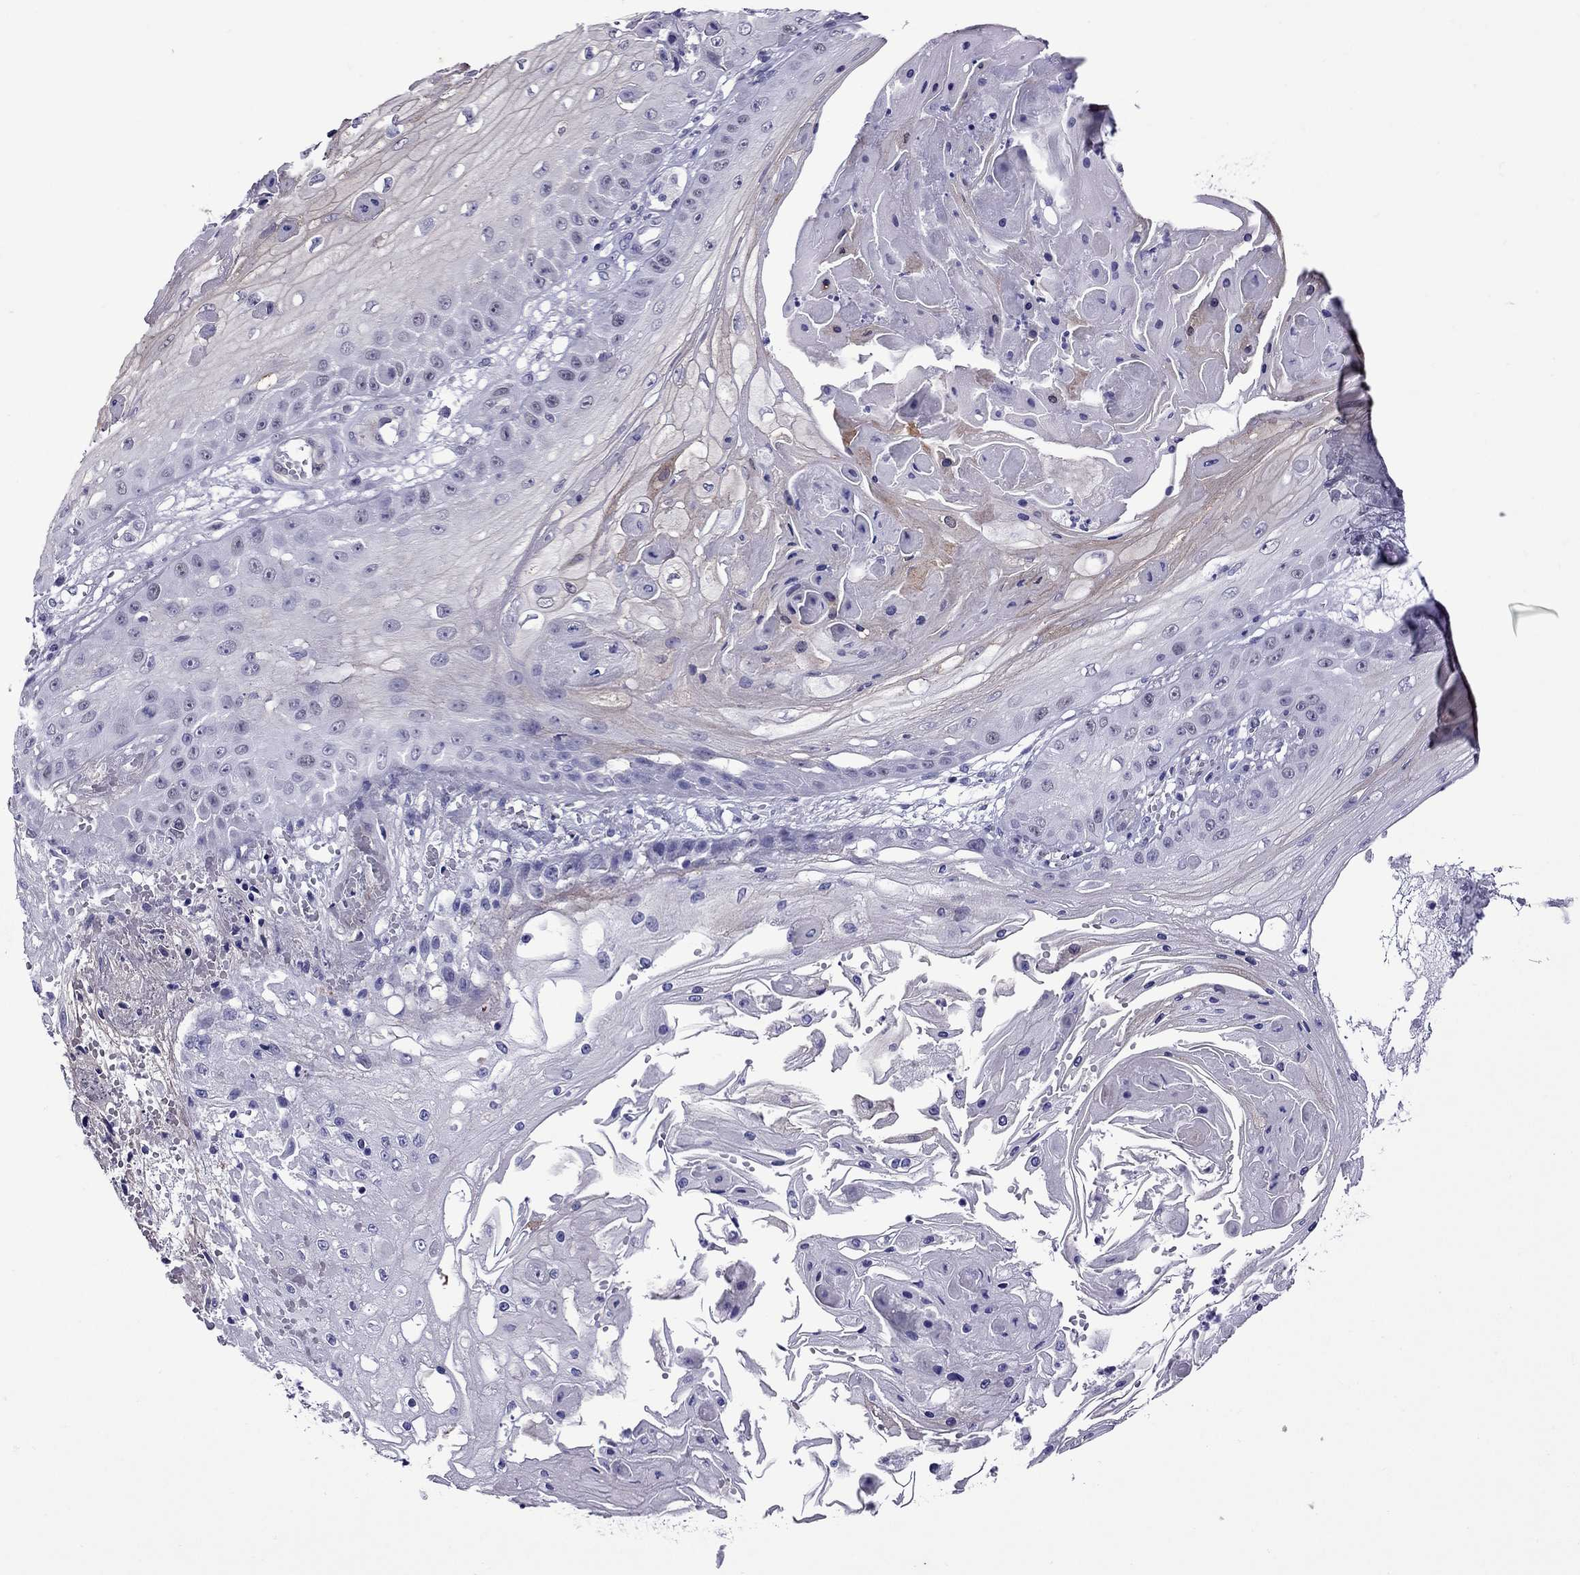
{"staining": {"intensity": "negative", "quantity": "none", "location": "none"}, "tissue": "skin cancer", "cell_type": "Tumor cells", "image_type": "cancer", "snomed": [{"axis": "morphology", "description": "Squamous cell carcinoma, NOS"}, {"axis": "topography", "description": "Skin"}], "caption": "This is a micrograph of IHC staining of skin cancer (squamous cell carcinoma), which shows no expression in tumor cells. (Brightfield microscopy of DAB immunohistochemistry (IHC) at high magnification).", "gene": "CHRNA5", "patient": {"sex": "male", "age": 70}}